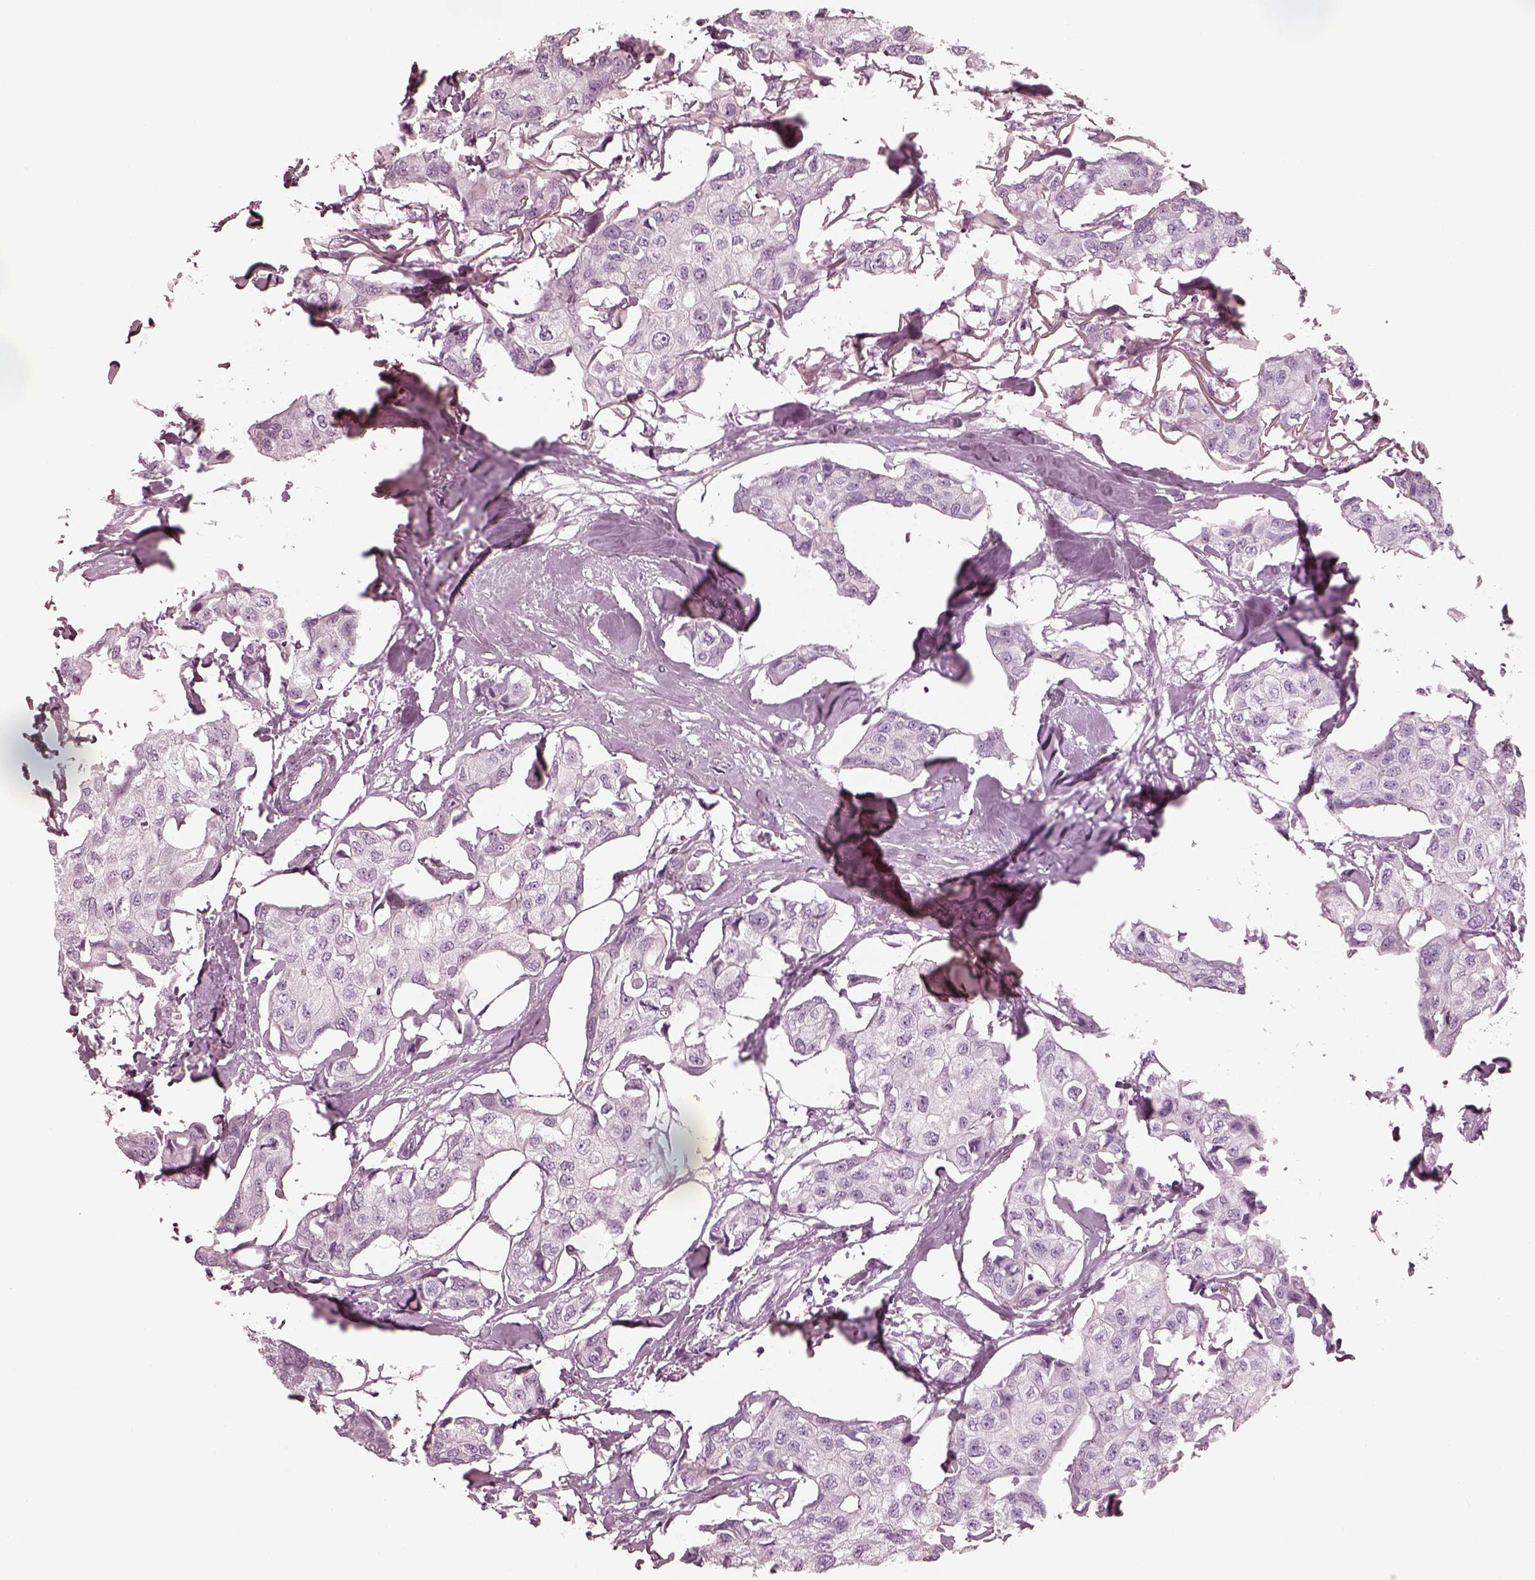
{"staining": {"intensity": "negative", "quantity": "none", "location": "none"}, "tissue": "breast cancer", "cell_type": "Tumor cells", "image_type": "cancer", "snomed": [{"axis": "morphology", "description": "Duct carcinoma"}, {"axis": "topography", "description": "Breast"}], "caption": "Breast cancer (infiltrating ductal carcinoma) was stained to show a protein in brown. There is no significant expression in tumor cells.", "gene": "OPN4", "patient": {"sex": "female", "age": 80}}